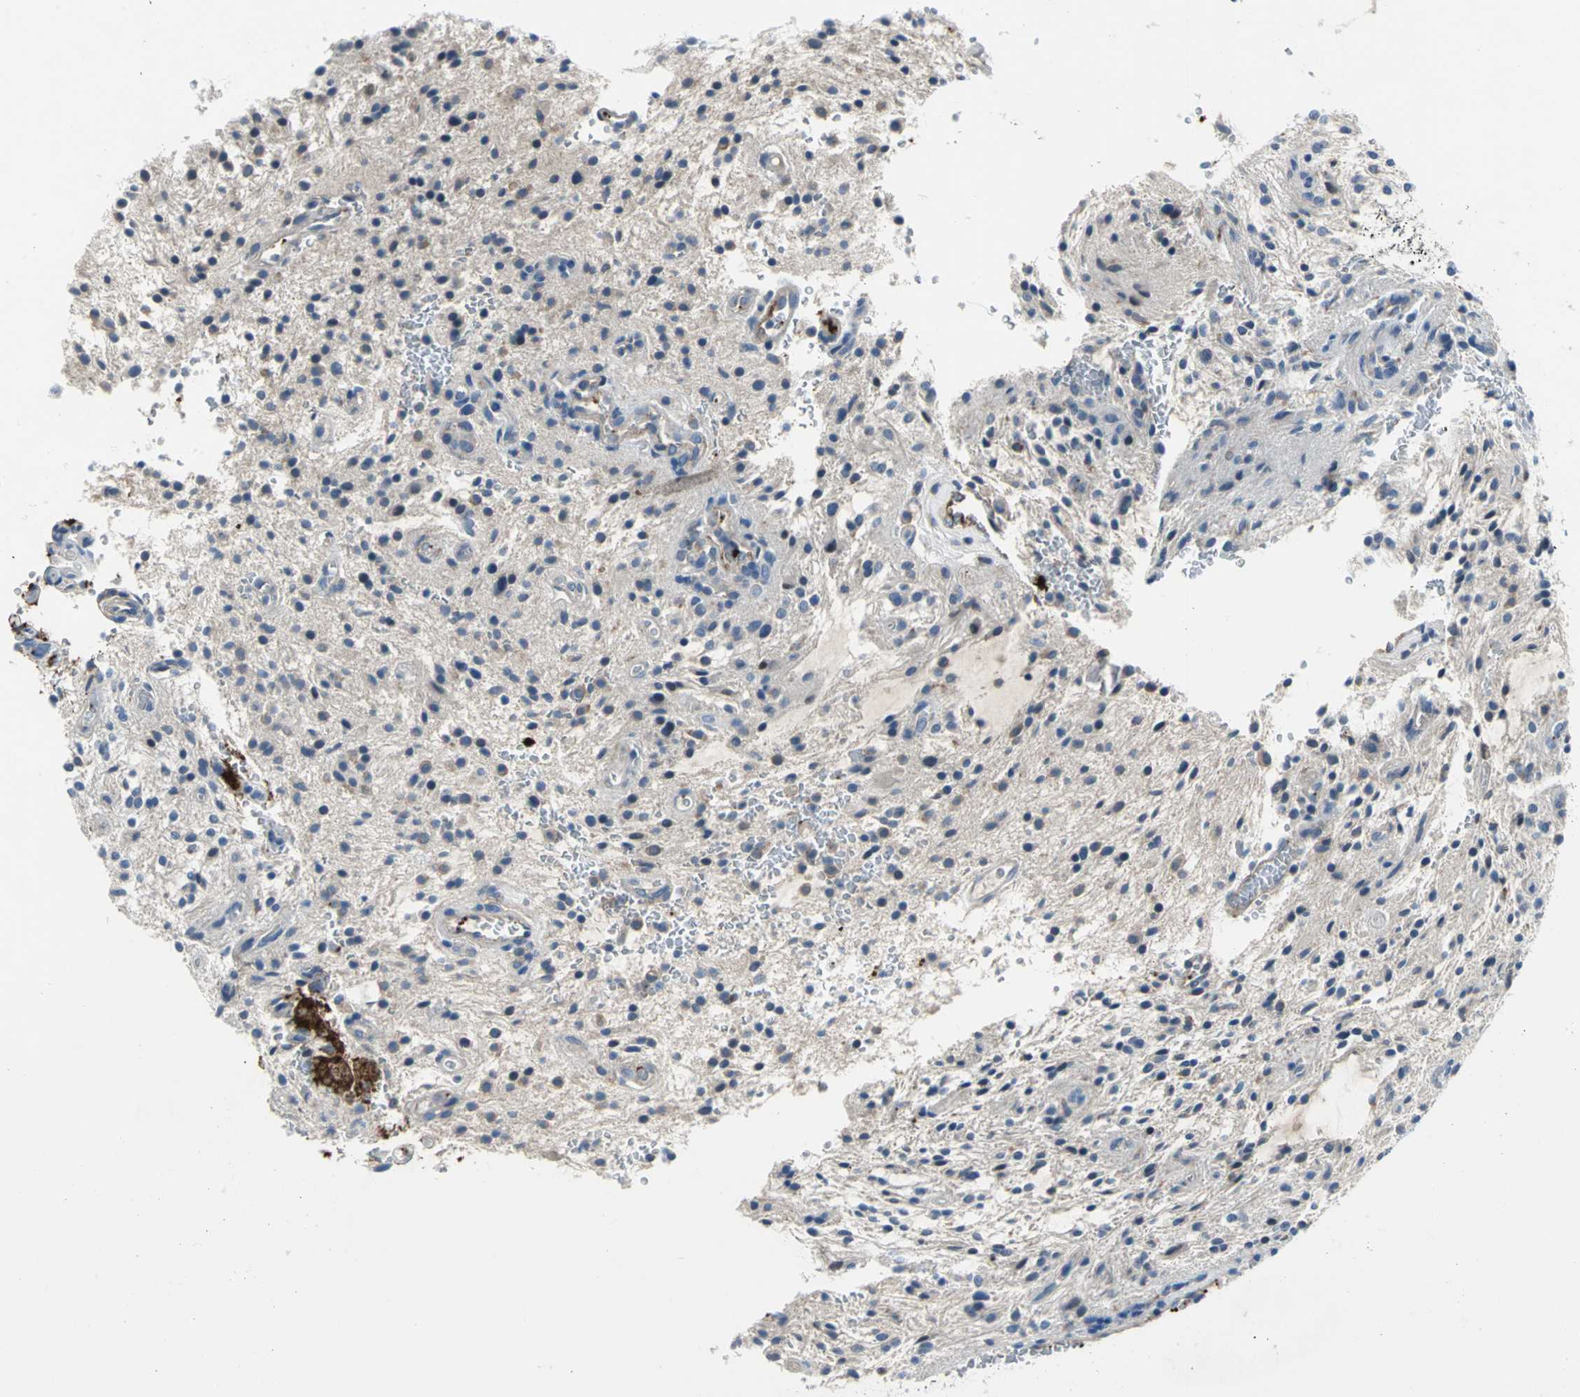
{"staining": {"intensity": "moderate", "quantity": "25%-75%", "location": "cytoplasmic/membranous"}, "tissue": "glioma", "cell_type": "Tumor cells", "image_type": "cancer", "snomed": [{"axis": "morphology", "description": "Glioma, malignant, NOS"}, {"axis": "topography", "description": "Cerebellum"}], "caption": "Human glioma stained for a protein (brown) demonstrates moderate cytoplasmic/membranous positive expression in approximately 25%-75% of tumor cells.", "gene": "SELP", "patient": {"sex": "female", "age": 10}}